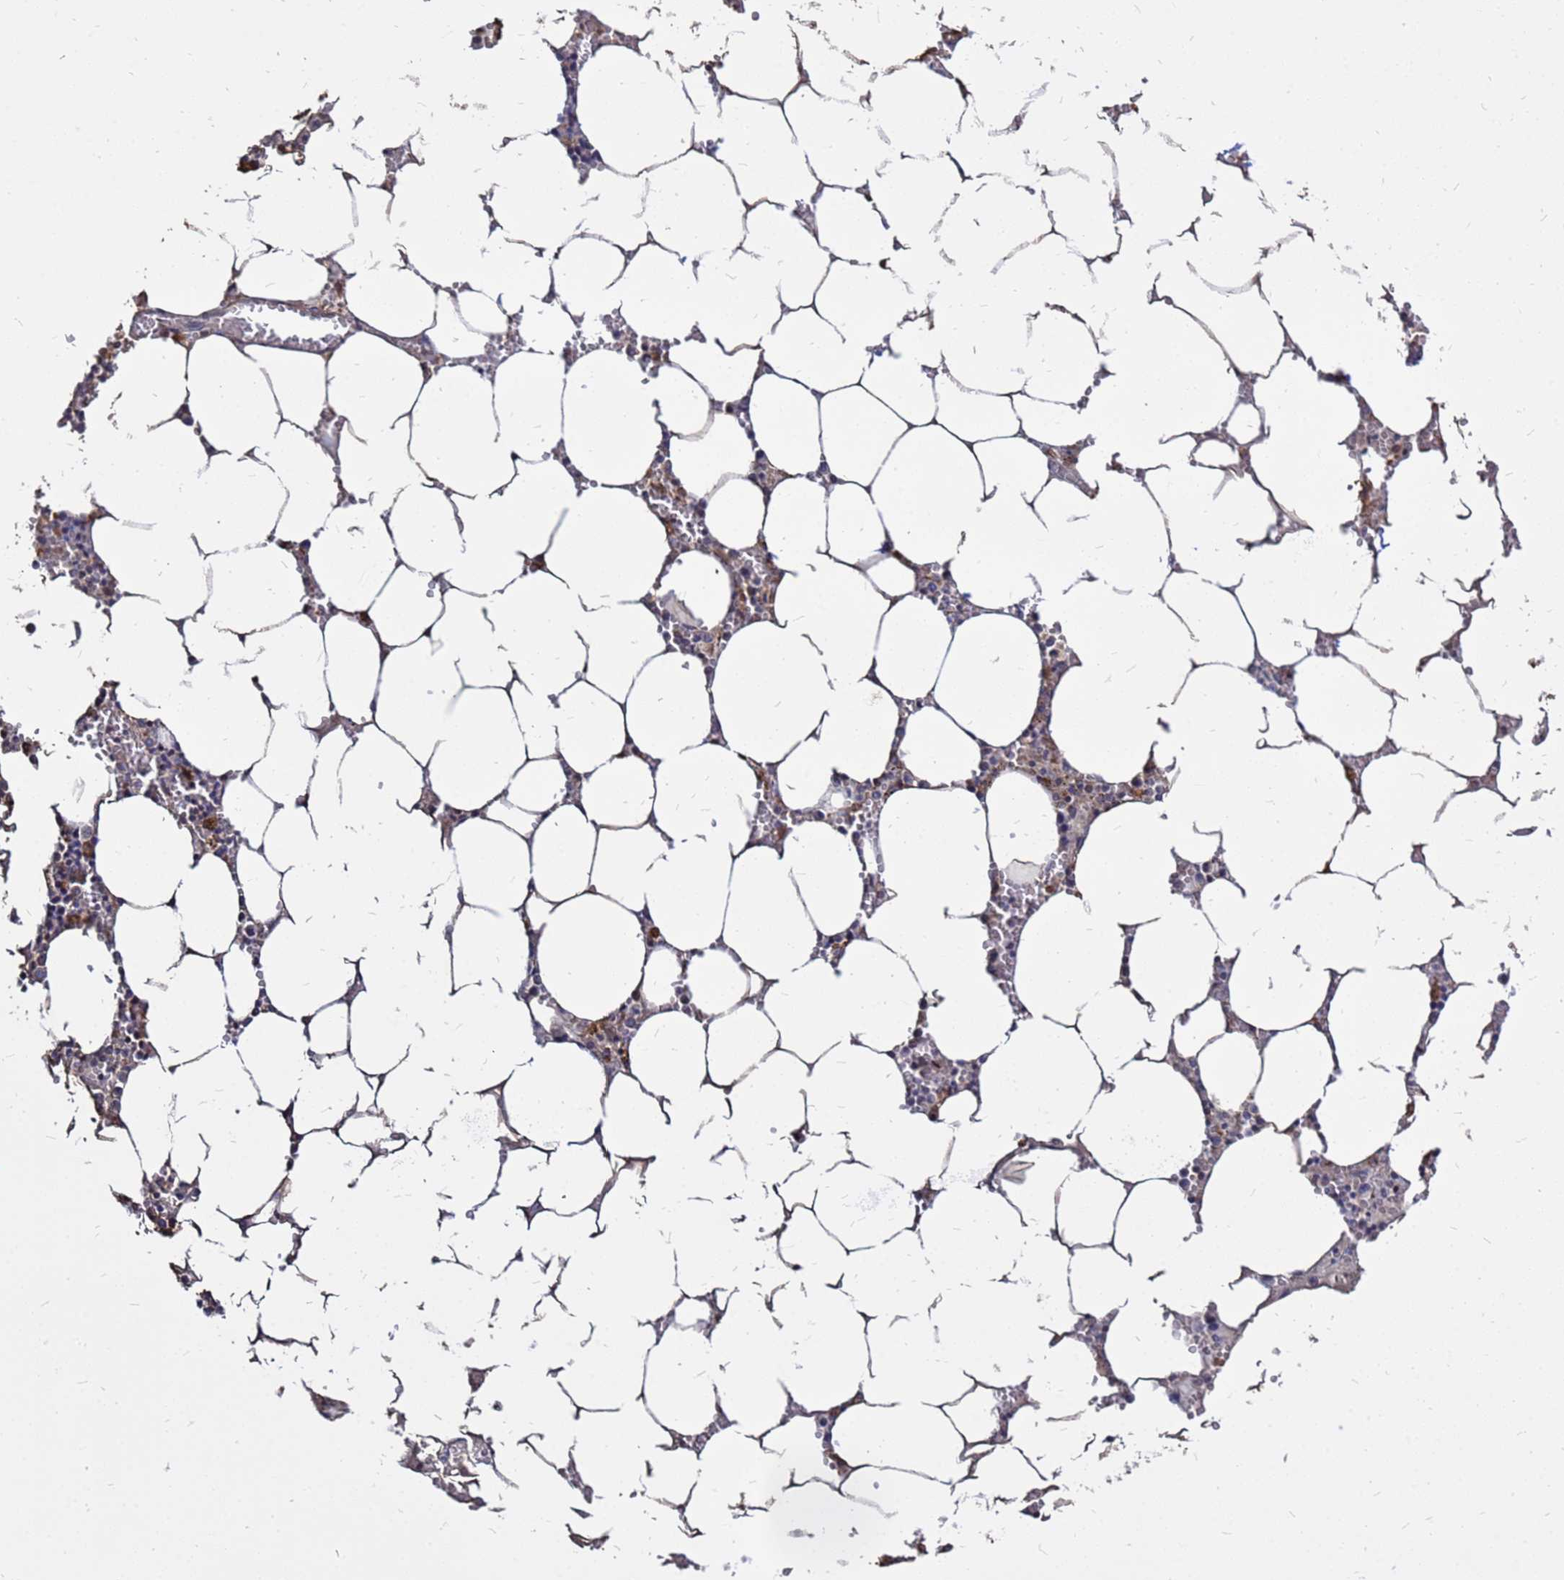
{"staining": {"intensity": "weak", "quantity": "<25%", "location": "cytoplasmic/membranous"}, "tissue": "bone marrow", "cell_type": "Hematopoietic cells", "image_type": "normal", "snomed": [{"axis": "morphology", "description": "Normal tissue, NOS"}, {"axis": "topography", "description": "Bone marrow"}], "caption": "This micrograph is of benign bone marrow stained with immunohistochemistry (IHC) to label a protein in brown with the nuclei are counter-stained blue. There is no positivity in hematopoietic cells.", "gene": "MOB2", "patient": {"sex": "male", "age": 70}}